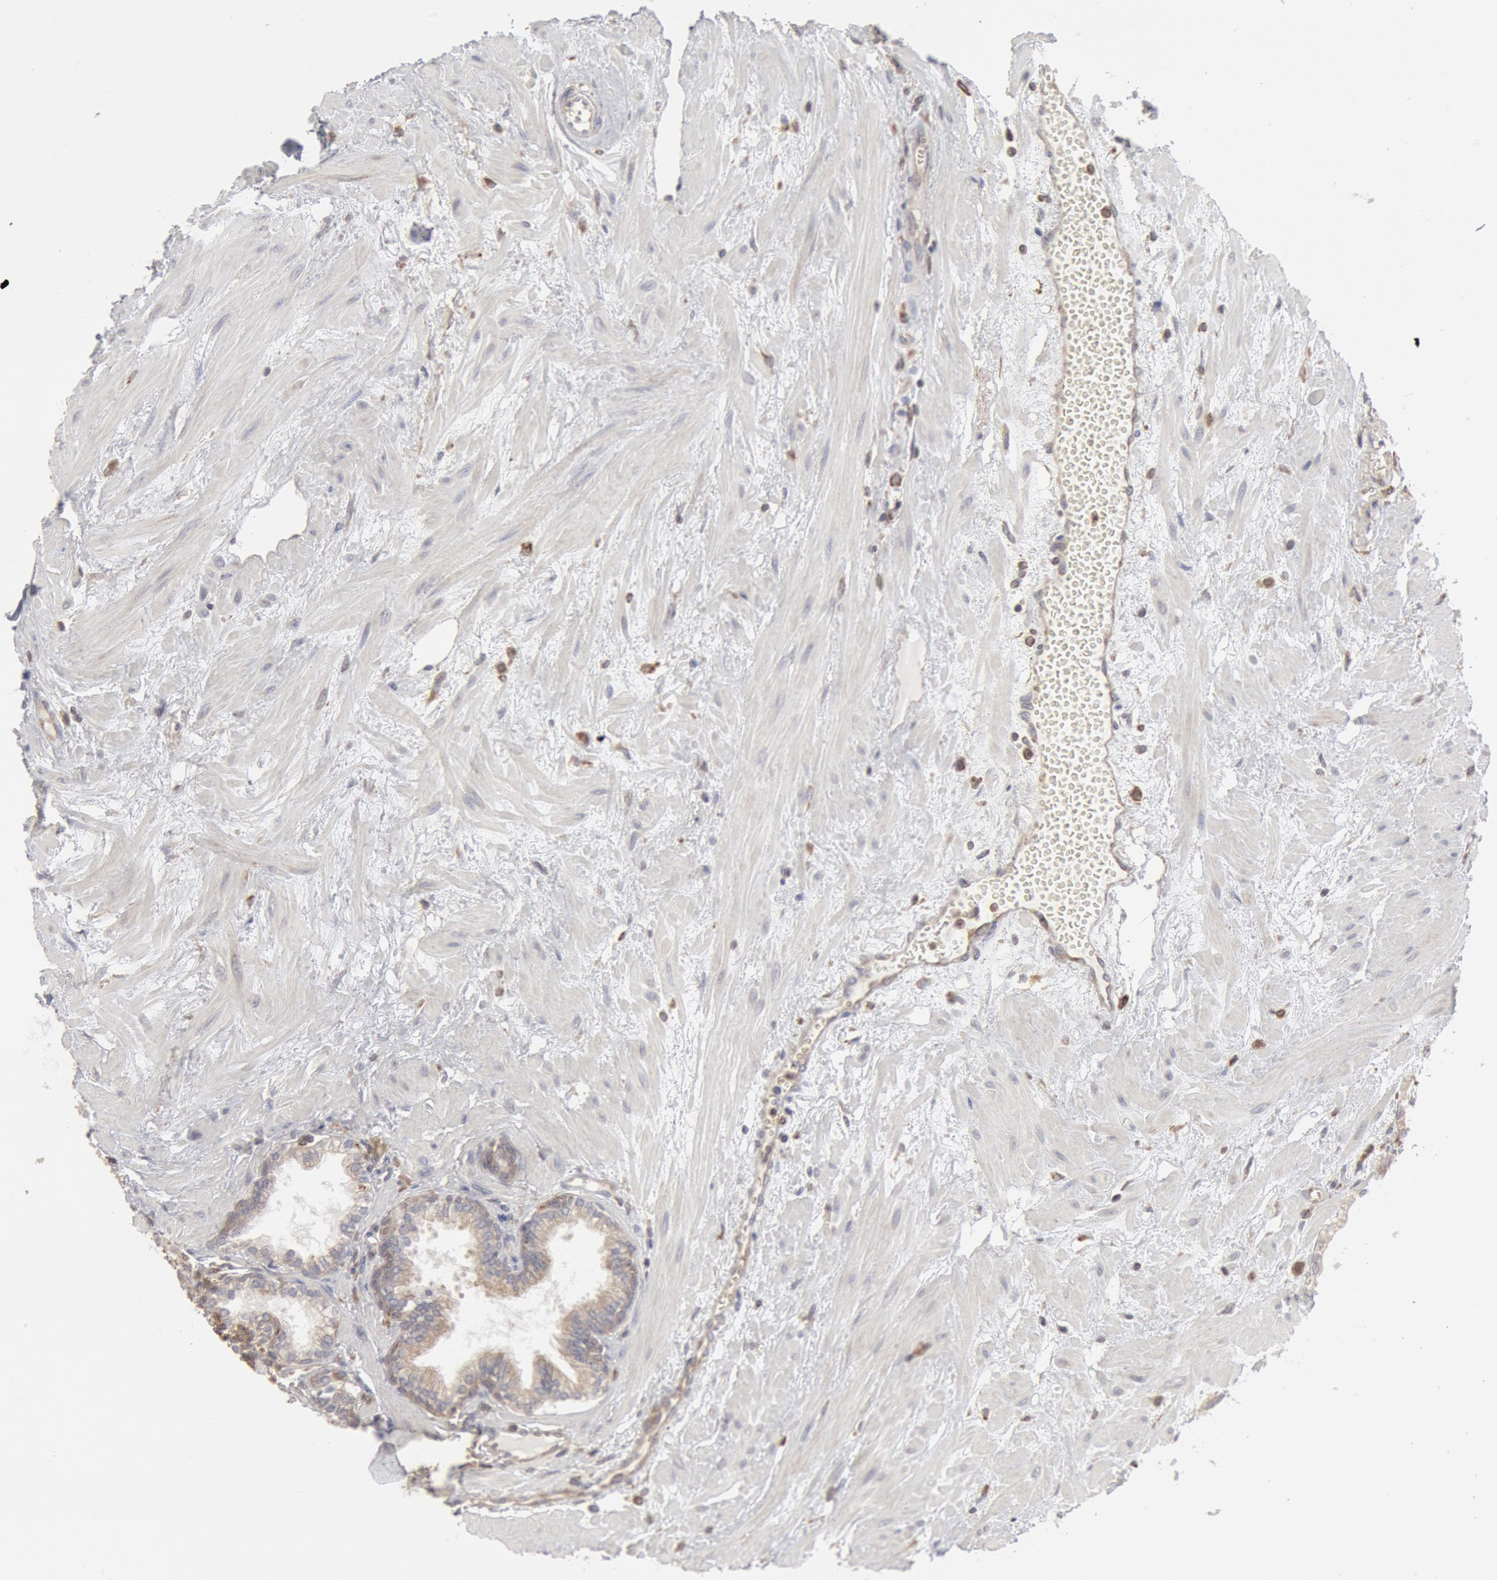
{"staining": {"intensity": "negative", "quantity": "none", "location": "none"}, "tissue": "prostate", "cell_type": "Glandular cells", "image_type": "normal", "snomed": [{"axis": "morphology", "description": "Normal tissue, NOS"}, {"axis": "topography", "description": "Prostate"}], "caption": "Glandular cells show no significant expression in normal prostate. (DAB (3,3'-diaminobenzidine) immunohistochemistry (IHC) visualized using brightfield microscopy, high magnification).", "gene": "OSBPL8", "patient": {"sex": "male", "age": 64}}